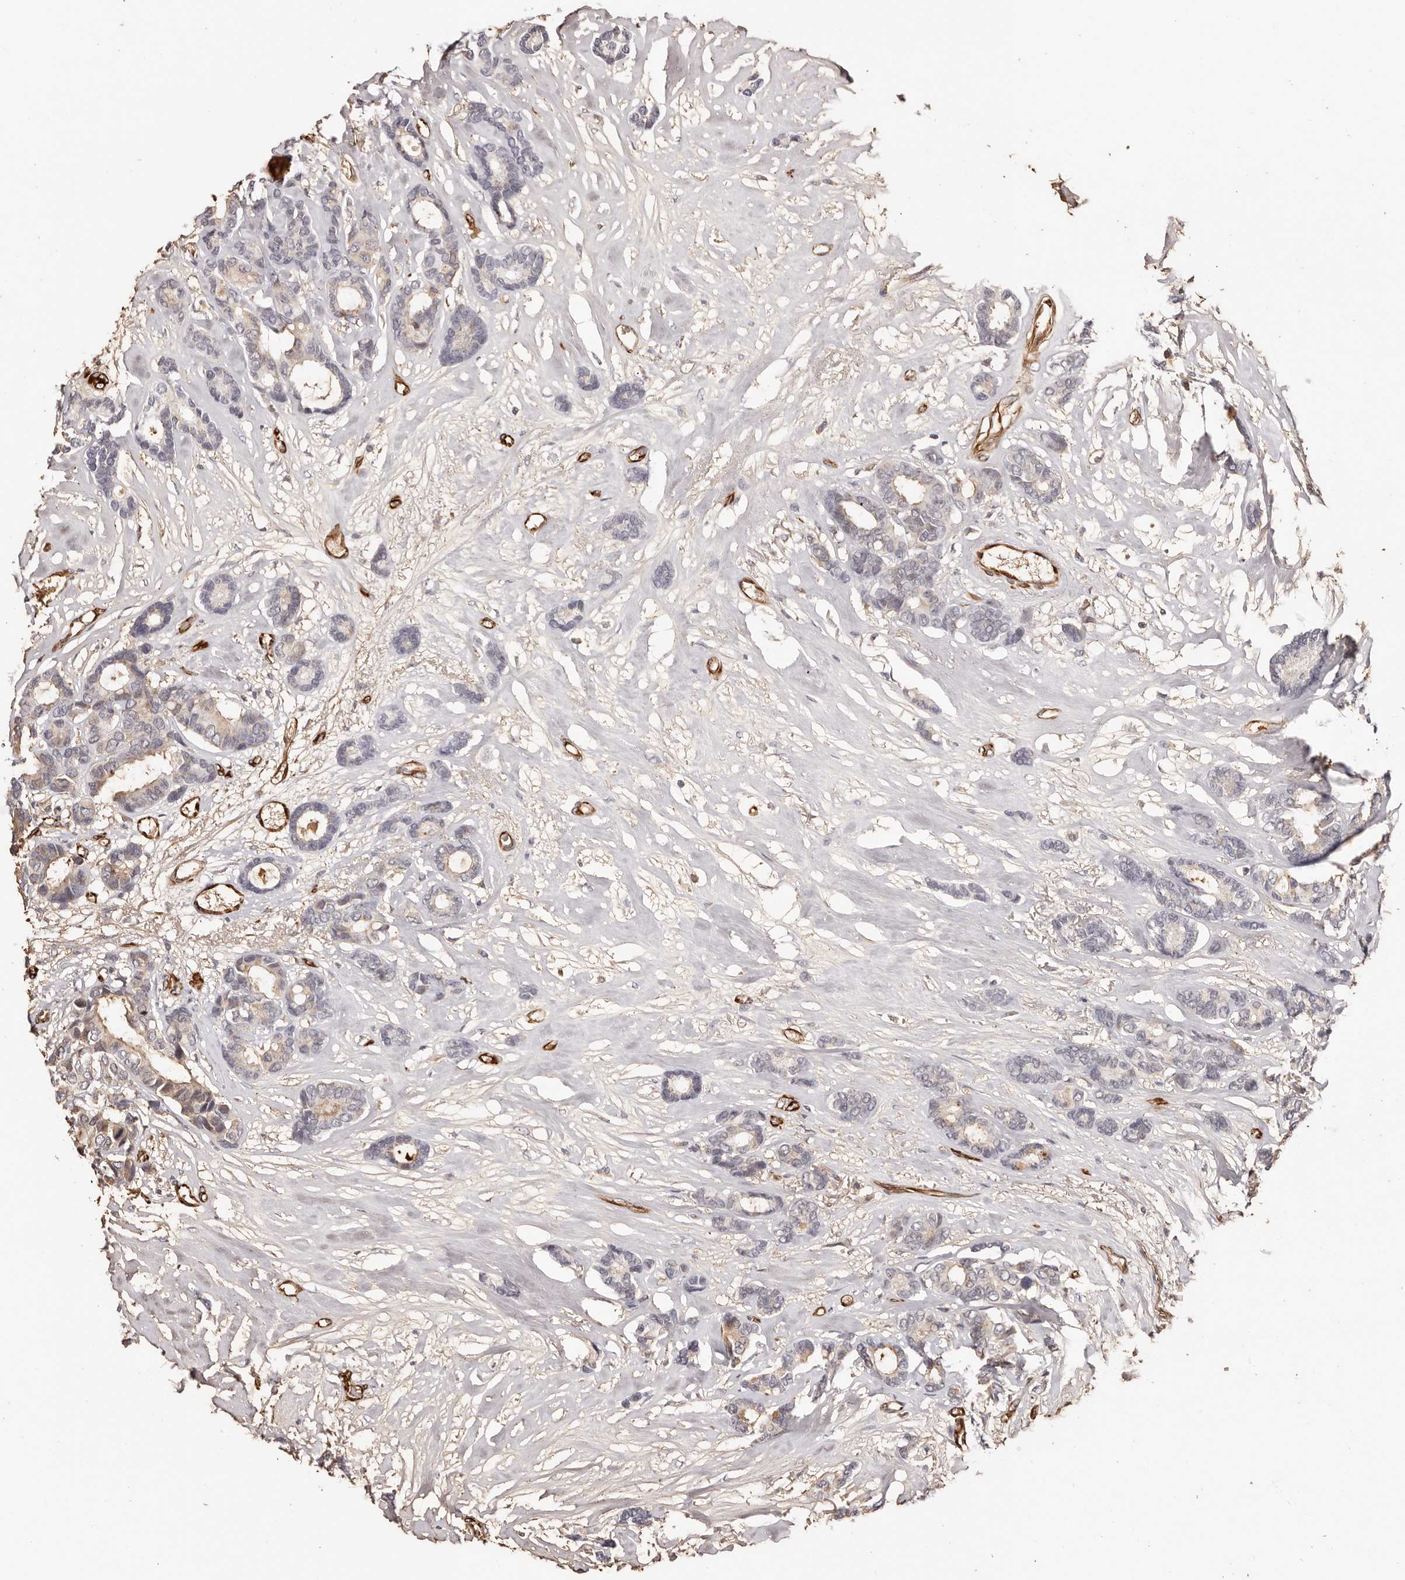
{"staining": {"intensity": "negative", "quantity": "none", "location": "none"}, "tissue": "breast cancer", "cell_type": "Tumor cells", "image_type": "cancer", "snomed": [{"axis": "morphology", "description": "Duct carcinoma"}, {"axis": "topography", "description": "Breast"}], "caption": "An IHC image of intraductal carcinoma (breast) is shown. There is no staining in tumor cells of intraductal carcinoma (breast). Nuclei are stained in blue.", "gene": "ZNF557", "patient": {"sex": "female", "age": 87}}